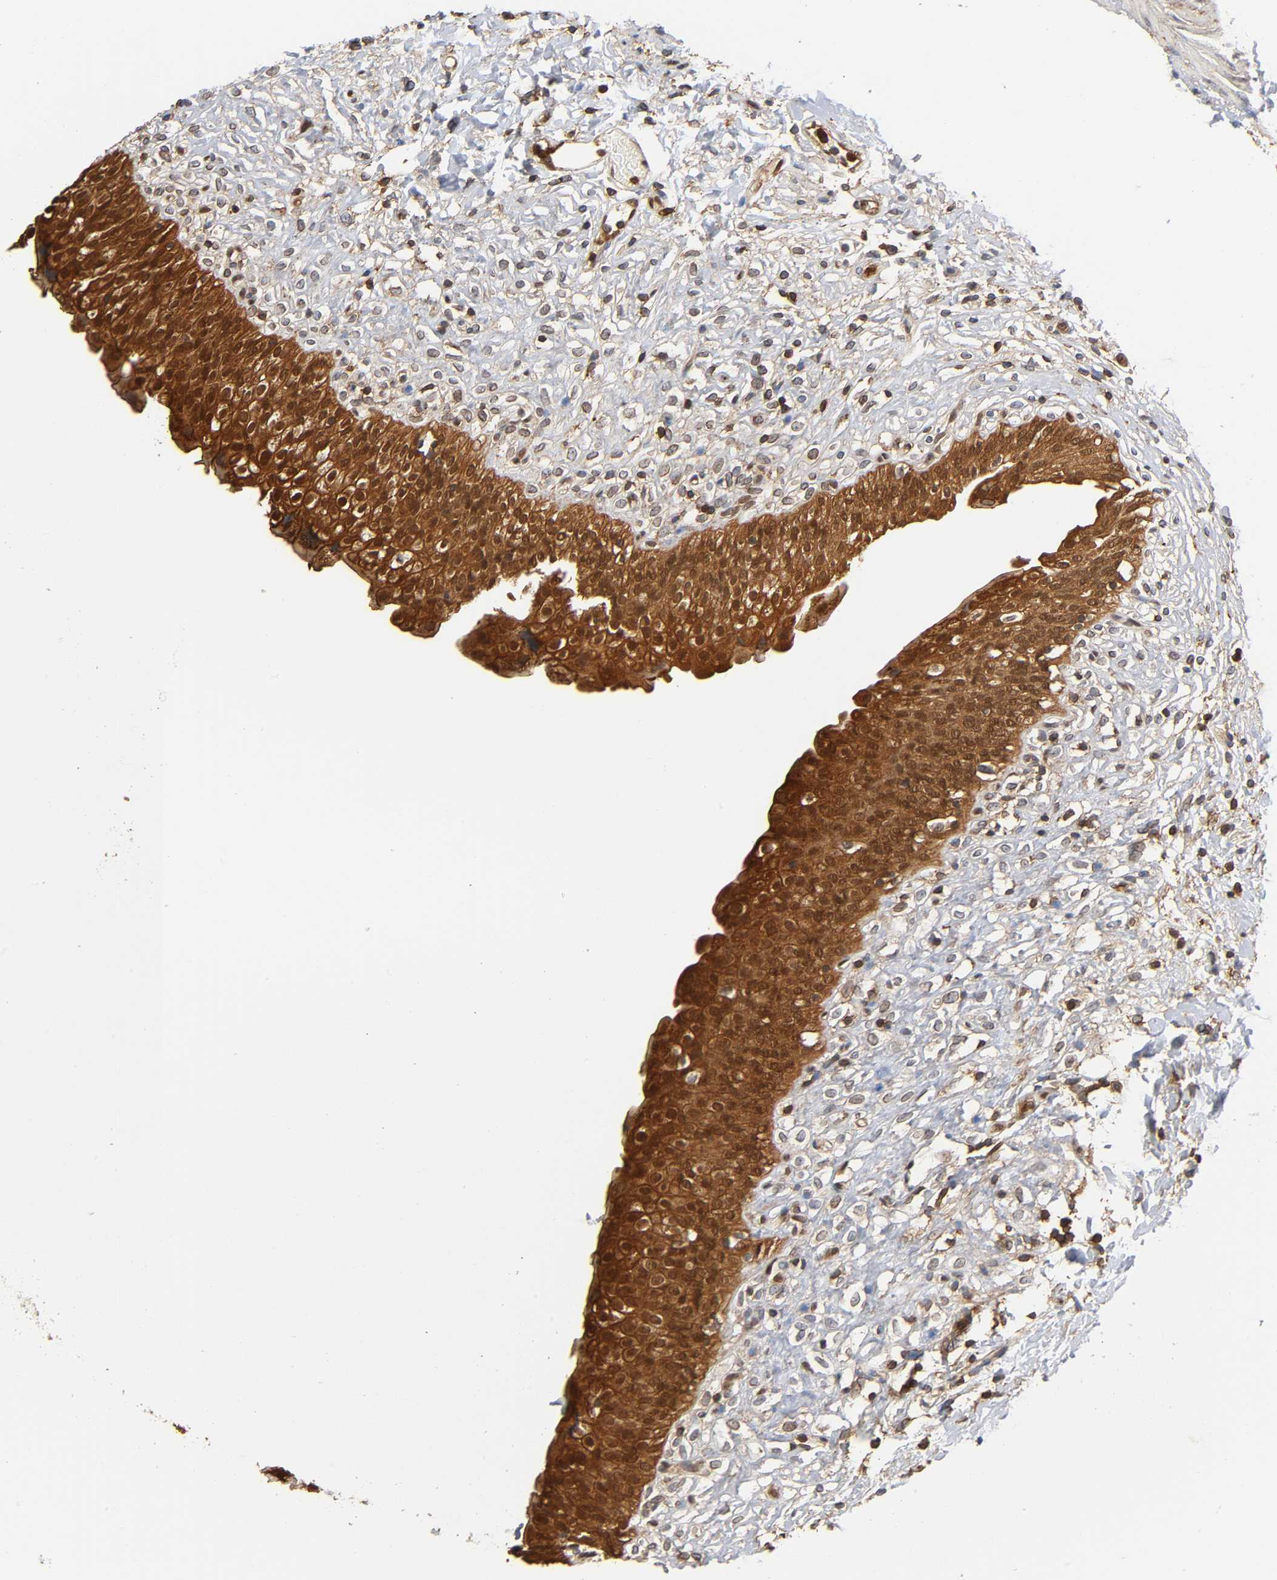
{"staining": {"intensity": "strong", "quantity": ">75%", "location": "cytoplasmic/membranous,nuclear"}, "tissue": "urinary bladder", "cell_type": "Urothelial cells", "image_type": "normal", "snomed": [{"axis": "morphology", "description": "Normal tissue, NOS"}, {"axis": "topography", "description": "Urinary bladder"}], "caption": "Immunohistochemical staining of unremarkable human urinary bladder displays >75% levels of strong cytoplasmic/membranous,nuclear protein staining in approximately >75% of urothelial cells.", "gene": "ANXA11", "patient": {"sex": "female", "age": 80}}